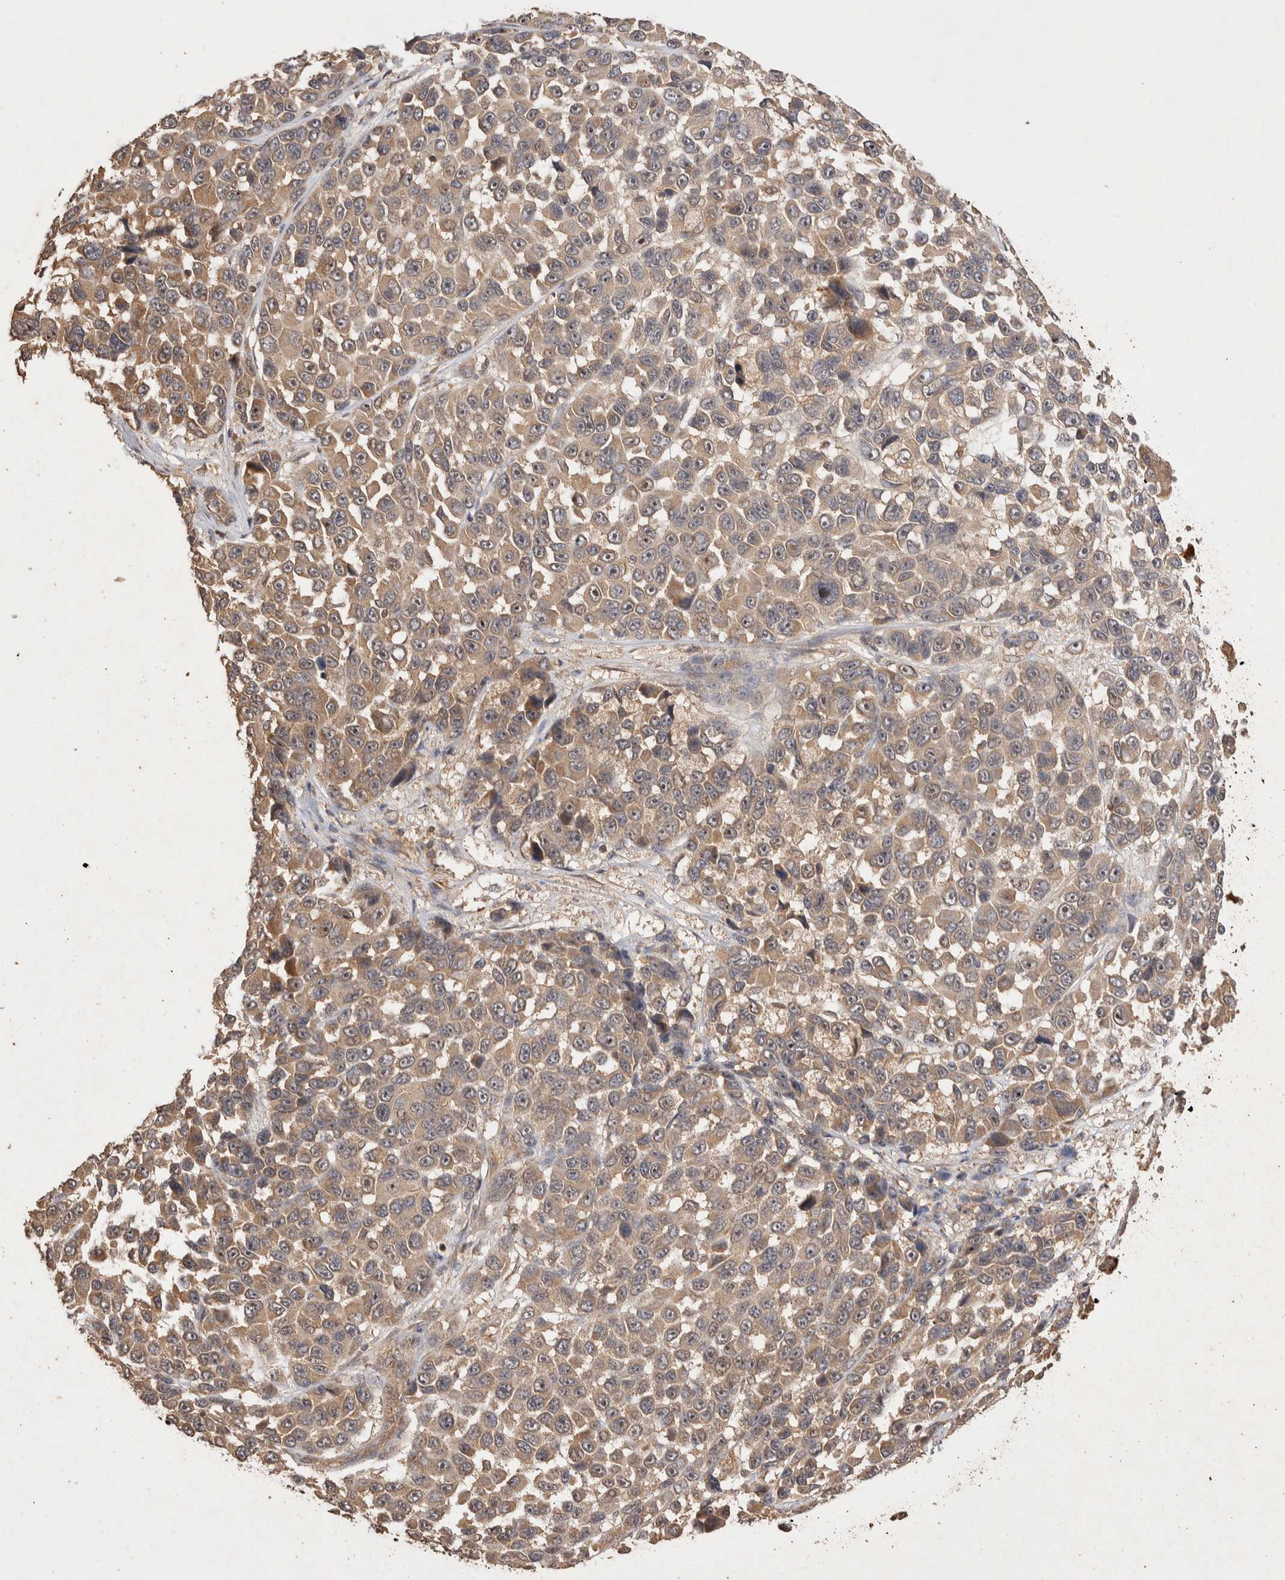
{"staining": {"intensity": "weak", "quantity": ">75%", "location": "cytoplasmic/membranous"}, "tissue": "melanoma", "cell_type": "Tumor cells", "image_type": "cancer", "snomed": [{"axis": "morphology", "description": "Malignant melanoma, NOS"}, {"axis": "topography", "description": "Skin"}], "caption": "The micrograph exhibits a brown stain indicating the presence of a protein in the cytoplasmic/membranous of tumor cells in melanoma.", "gene": "NSMAF", "patient": {"sex": "male", "age": 53}}